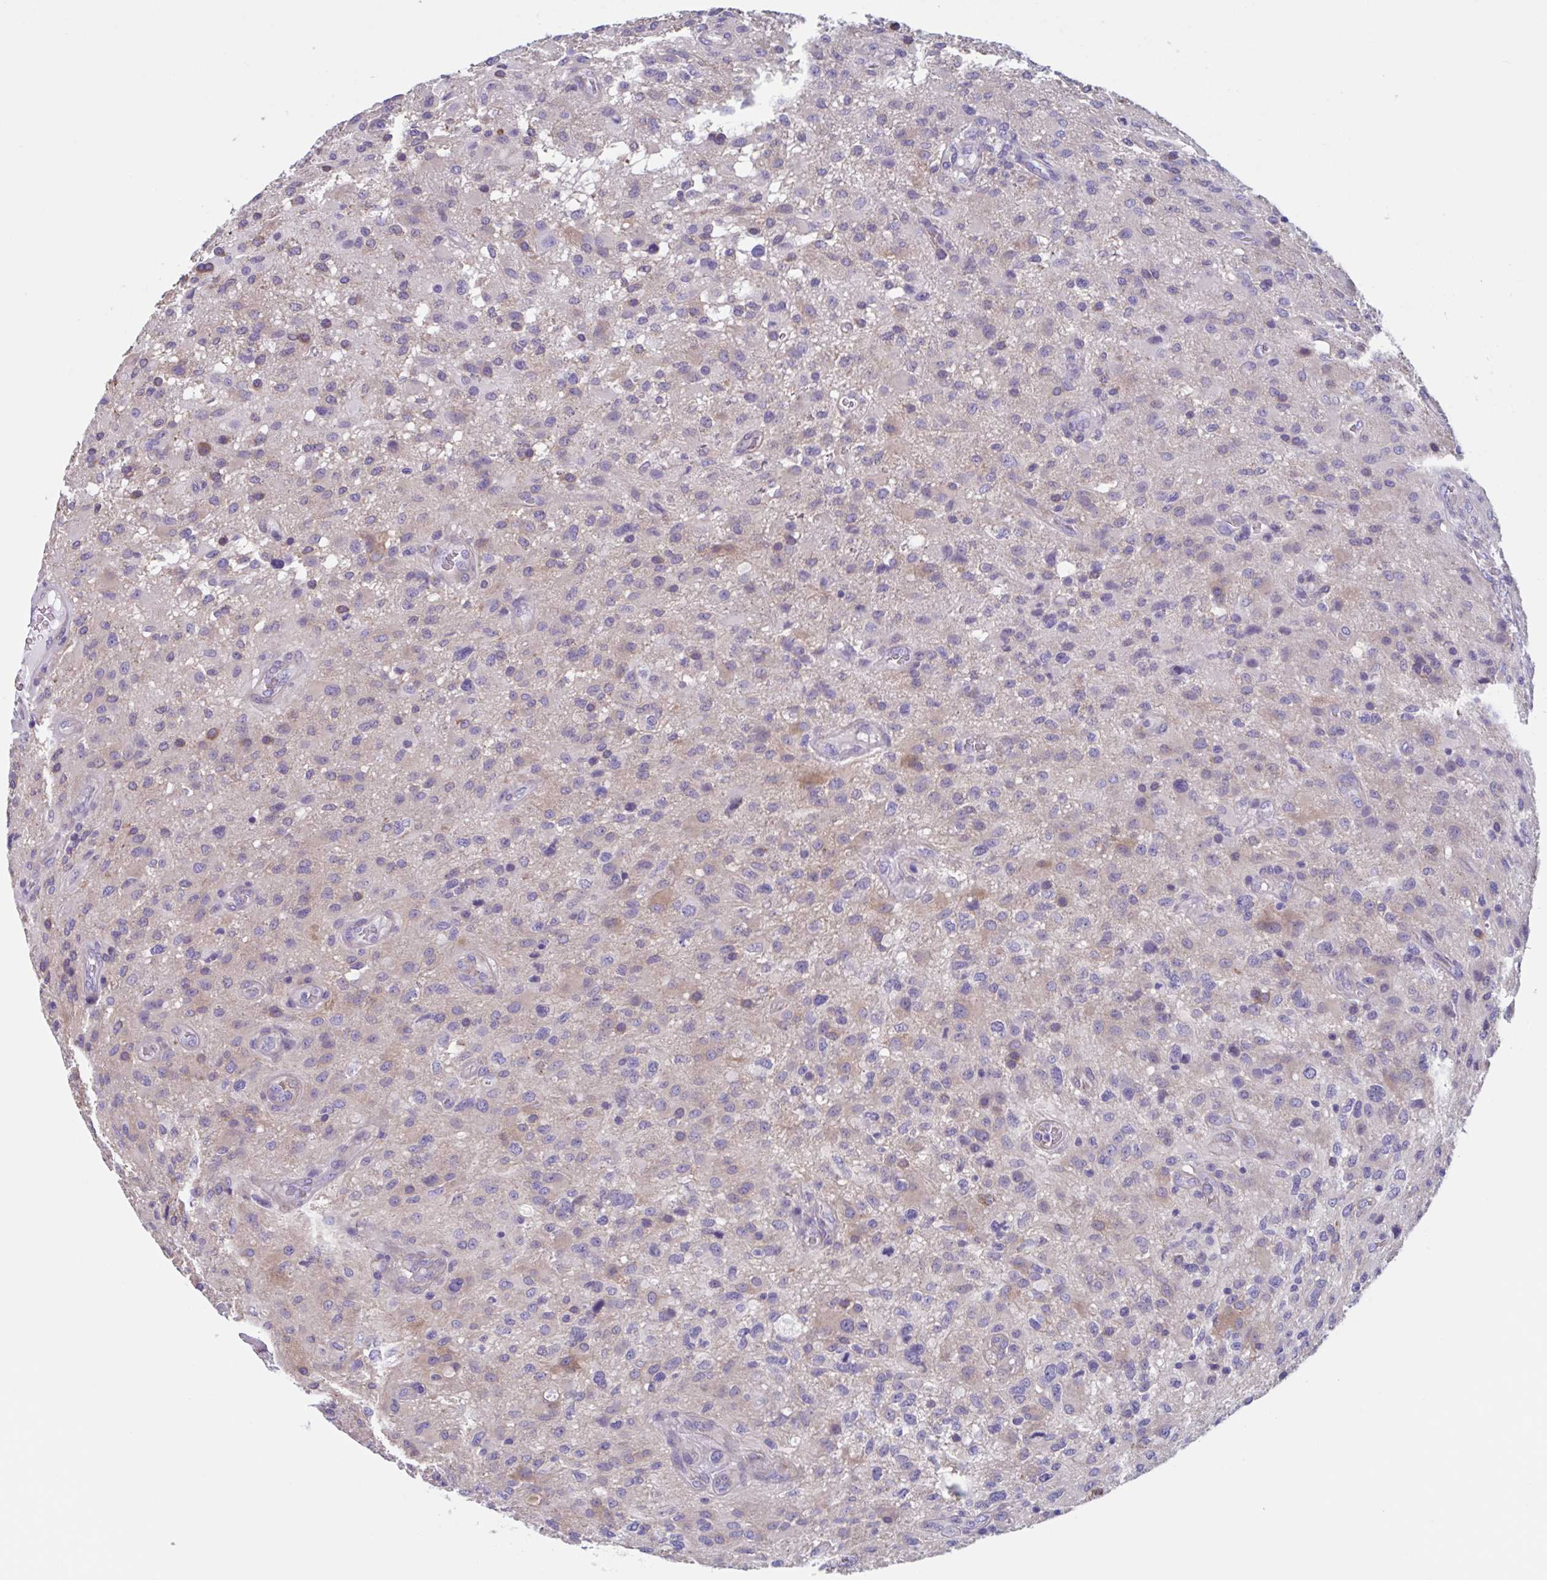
{"staining": {"intensity": "weak", "quantity": "25%-75%", "location": "cytoplasmic/membranous"}, "tissue": "glioma", "cell_type": "Tumor cells", "image_type": "cancer", "snomed": [{"axis": "morphology", "description": "Glioma, malignant, High grade"}, {"axis": "topography", "description": "Brain"}], "caption": "About 25%-75% of tumor cells in human malignant glioma (high-grade) demonstrate weak cytoplasmic/membranous protein positivity as visualized by brown immunohistochemical staining.", "gene": "LPIN3", "patient": {"sex": "male", "age": 53}}